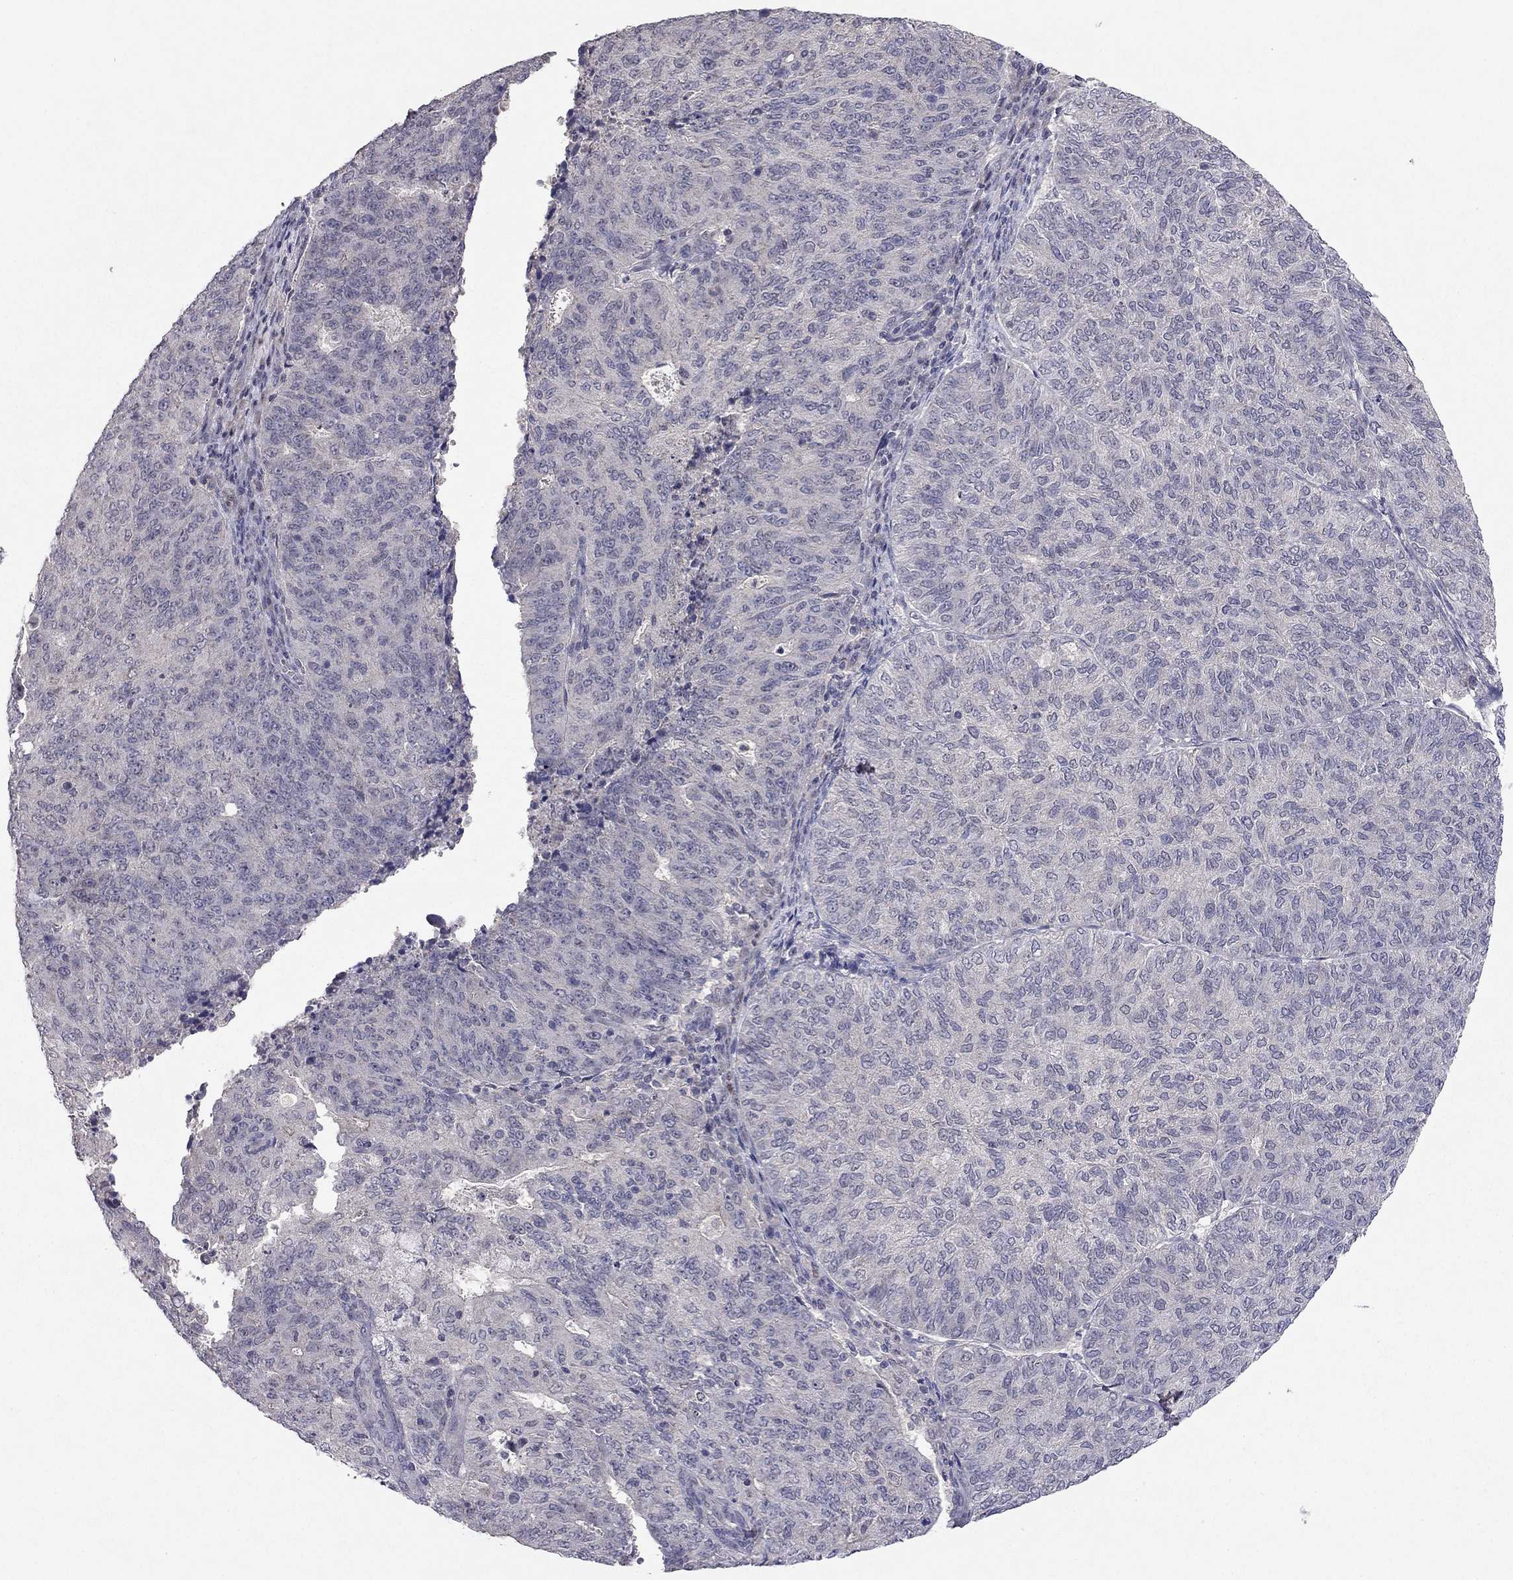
{"staining": {"intensity": "negative", "quantity": "none", "location": "none"}, "tissue": "endometrial cancer", "cell_type": "Tumor cells", "image_type": "cancer", "snomed": [{"axis": "morphology", "description": "Adenocarcinoma, NOS"}, {"axis": "topography", "description": "Endometrium"}], "caption": "Protein analysis of endometrial adenocarcinoma shows no significant expression in tumor cells.", "gene": "ESR2", "patient": {"sex": "female", "age": 82}}